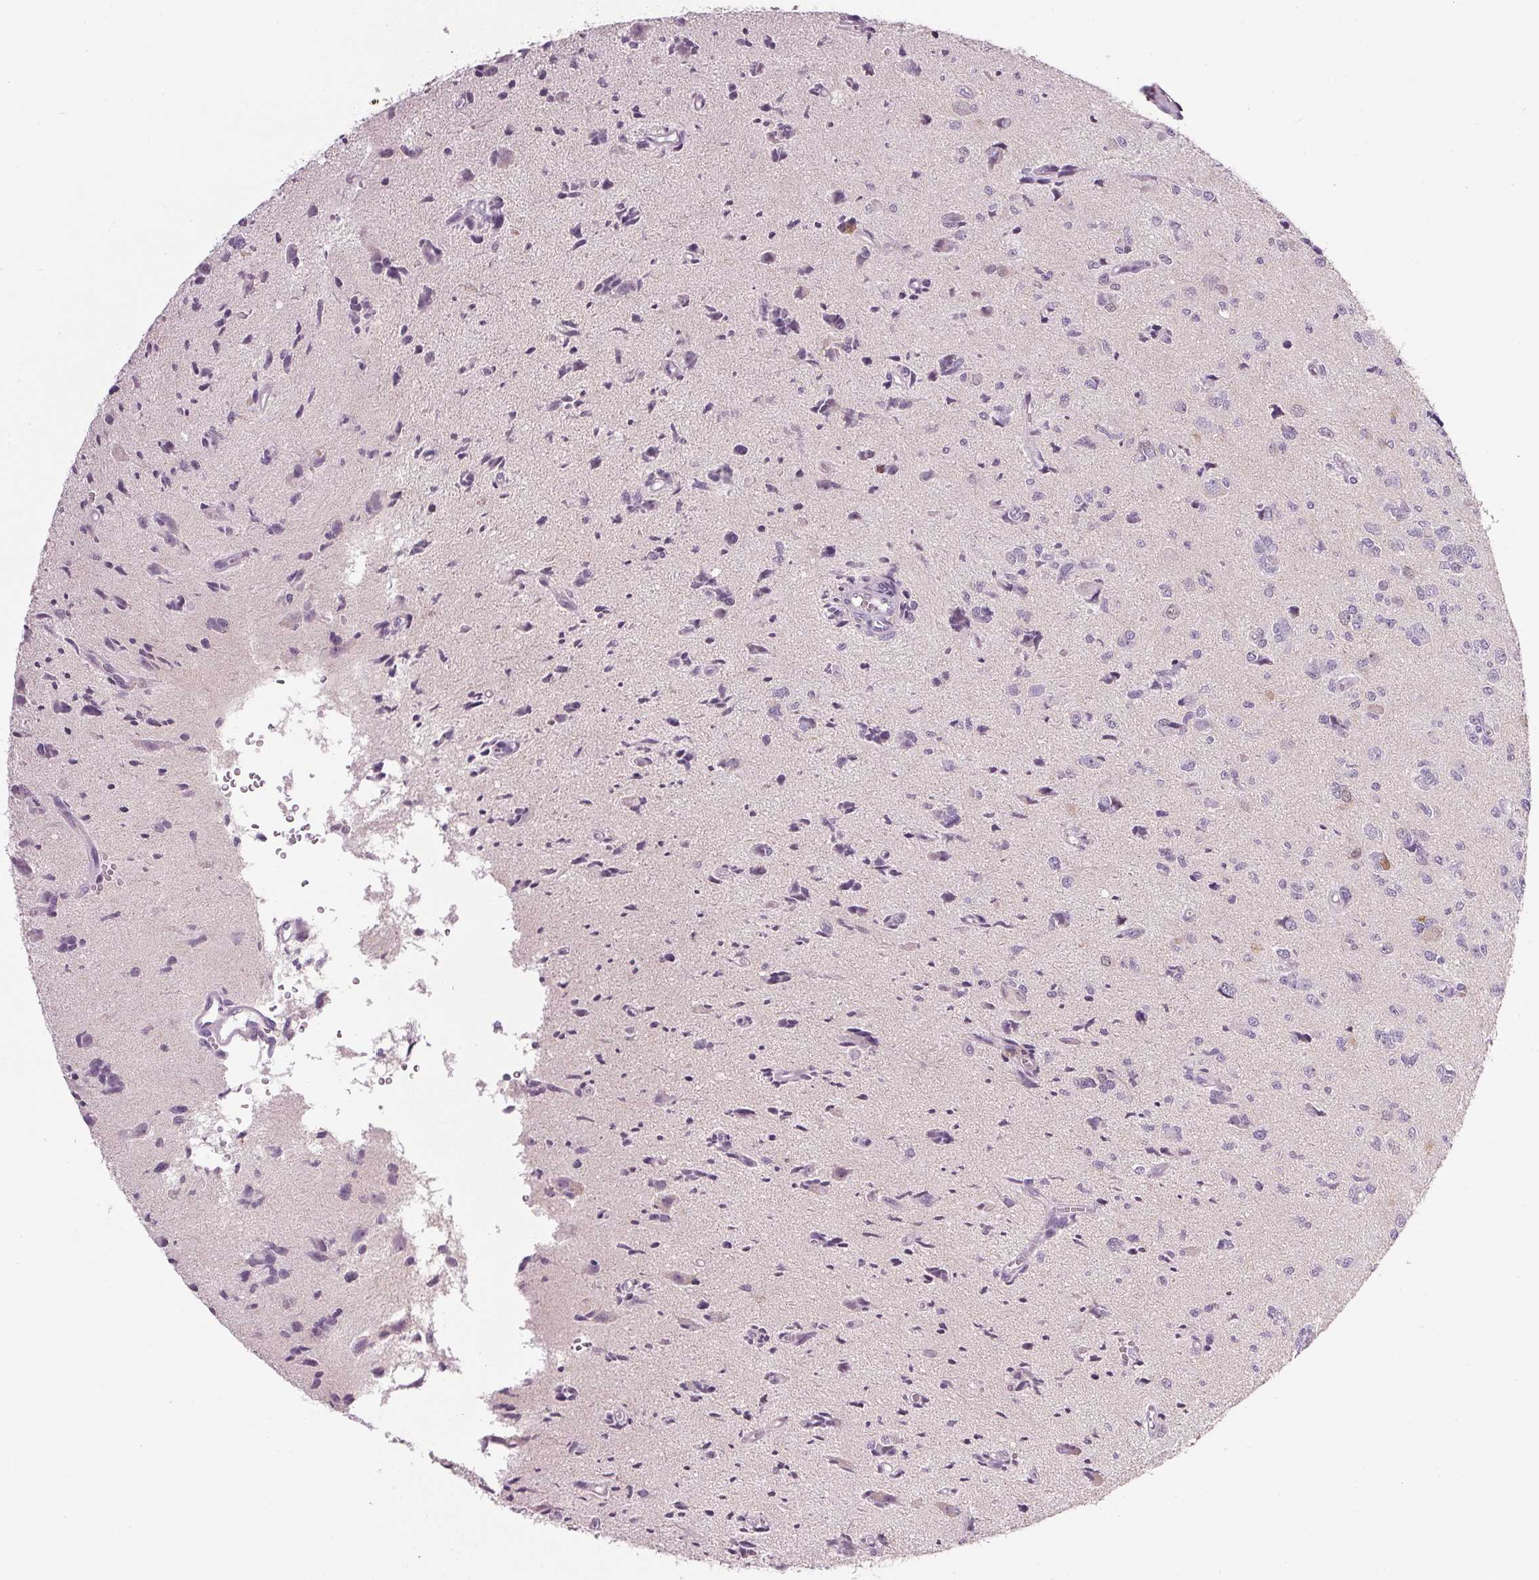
{"staining": {"intensity": "negative", "quantity": "none", "location": "none"}, "tissue": "glioma", "cell_type": "Tumor cells", "image_type": "cancer", "snomed": [{"axis": "morphology", "description": "Glioma, malignant, High grade"}, {"axis": "topography", "description": "Brain"}], "caption": "Protein analysis of glioma demonstrates no significant staining in tumor cells.", "gene": "PPP1R1A", "patient": {"sex": "male", "age": 67}}